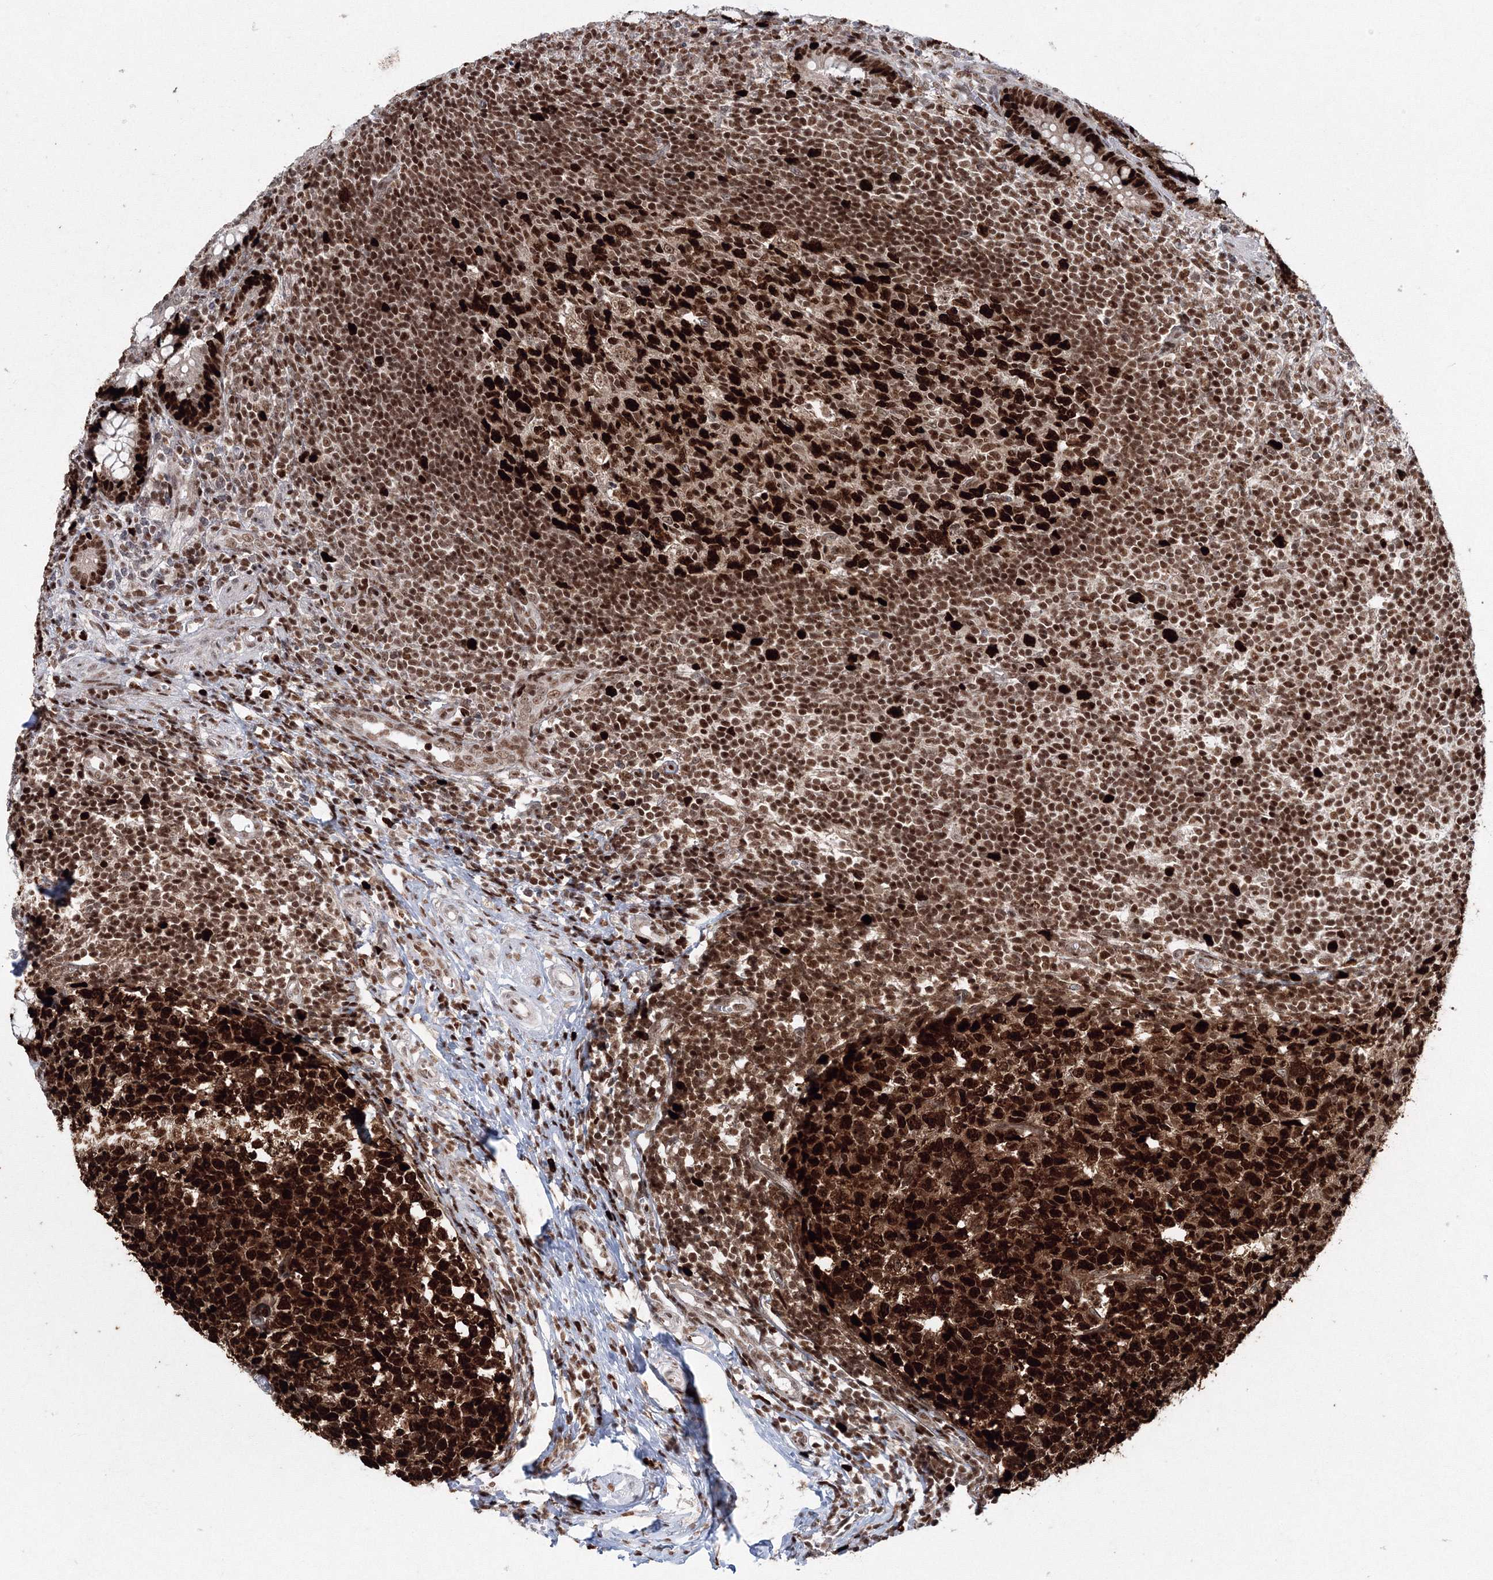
{"staining": {"intensity": "strong", "quantity": ">75%", "location": "nuclear"}, "tissue": "appendix", "cell_type": "Glandular cells", "image_type": "normal", "snomed": [{"axis": "morphology", "description": "Normal tissue, NOS"}, {"axis": "topography", "description": "Appendix"}], "caption": "Glandular cells display high levels of strong nuclear expression in approximately >75% of cells in unremarkable human appendix. Immunohistochemistry stains the protein in brown and the nuclei are stained blue.", "gene": "LIG1", "patient": {"sex": "male", "age": 14}}